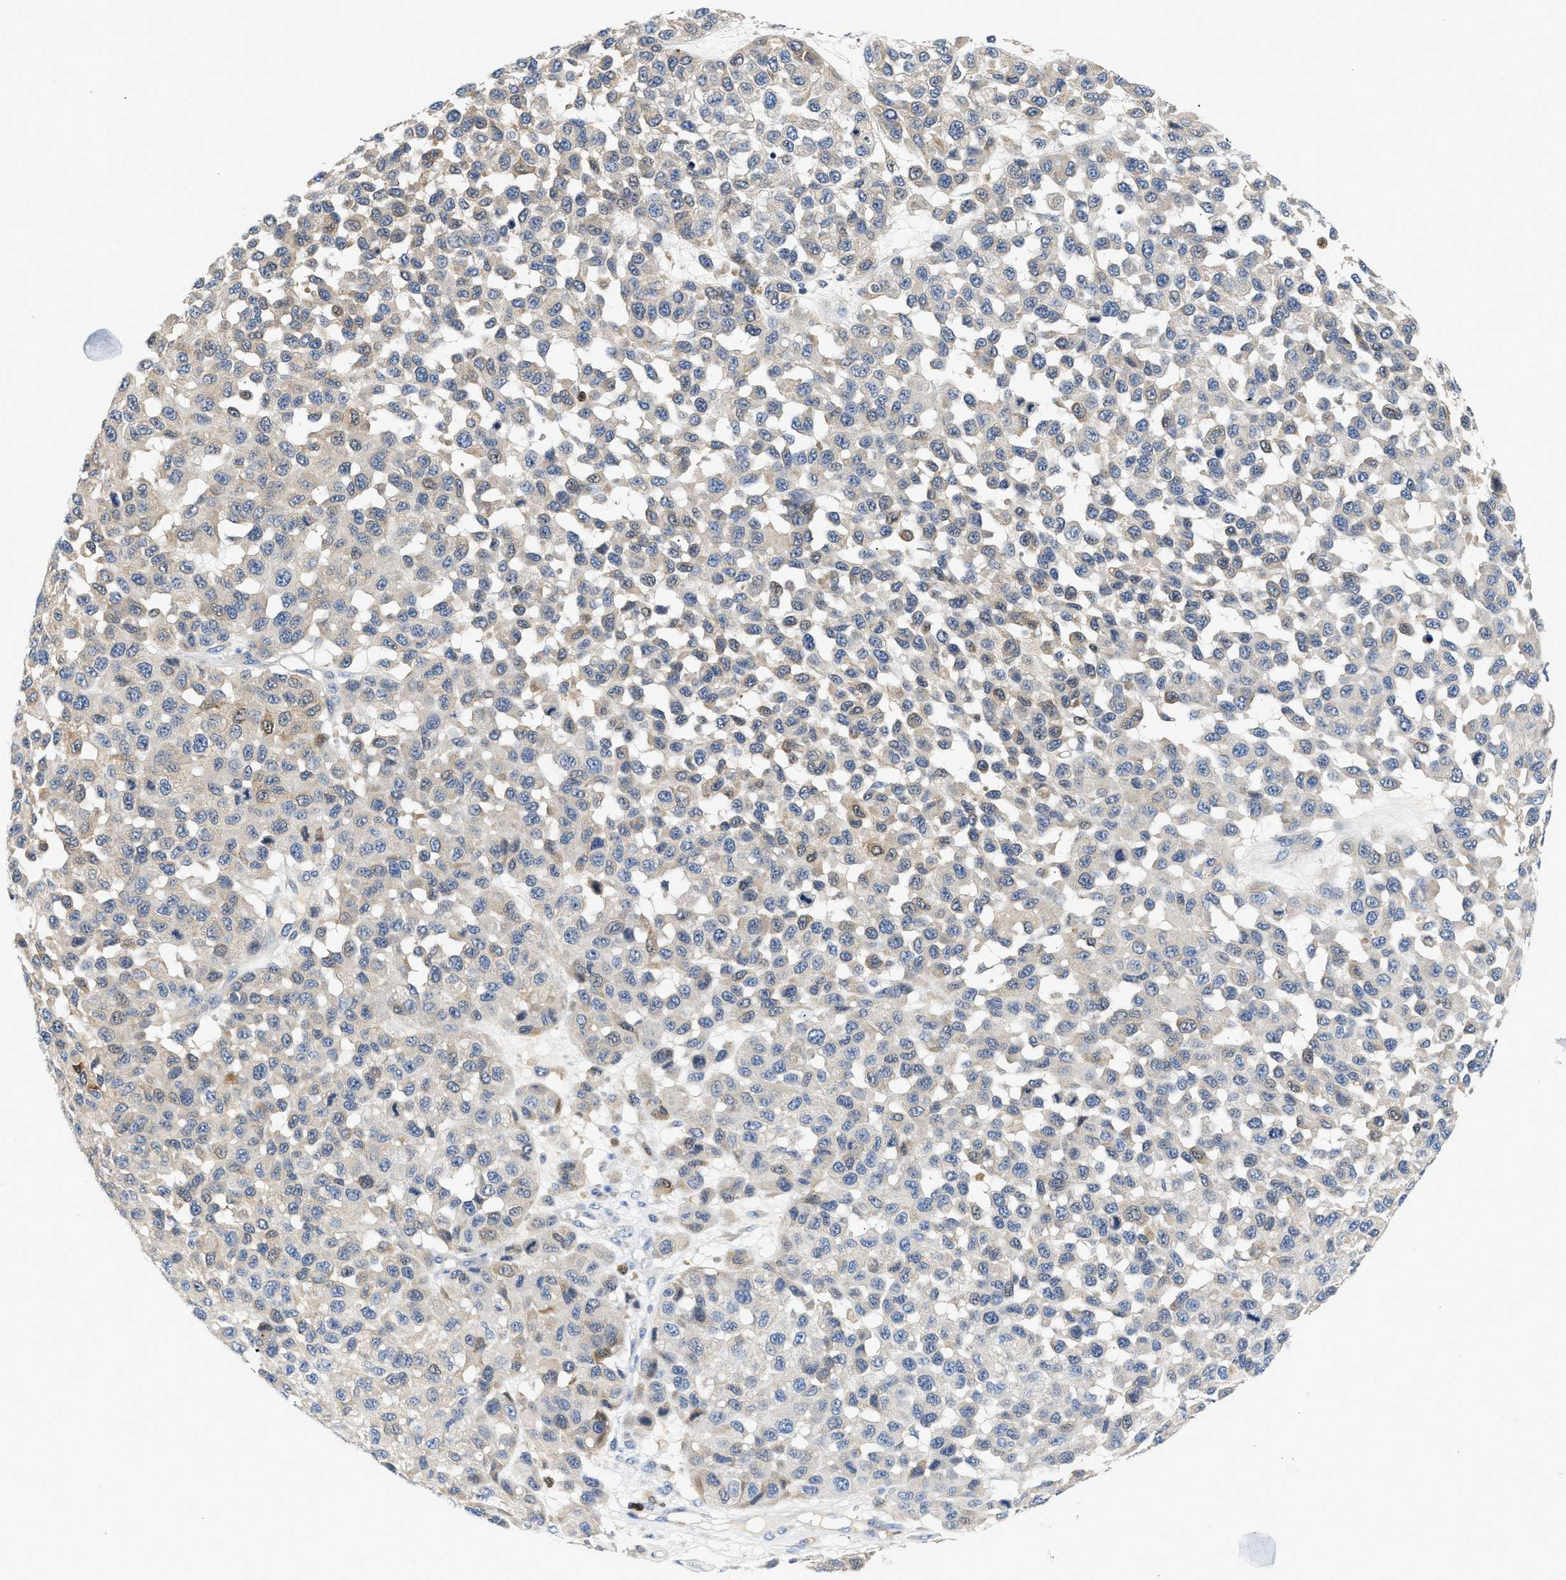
{"staining": {"intensity": "weak", "quantity": "<25%", "location": "cytoplasmic/membranous"}, "tissue": "melanoma", "cell_type": "Tumor cells", "image_type": "cancer", "snomed": [{"axis": "morphology", "description": "Malignant melanoma, NOS"}, {"axis": "topography", "description": "Skin"}], "caption": "Melanoma stained for a protein using immunohistochemistry demonstrates no positivity tumor cells.", "gene": "SLIT2", "patient": {"sex": "male", "age": 62}}